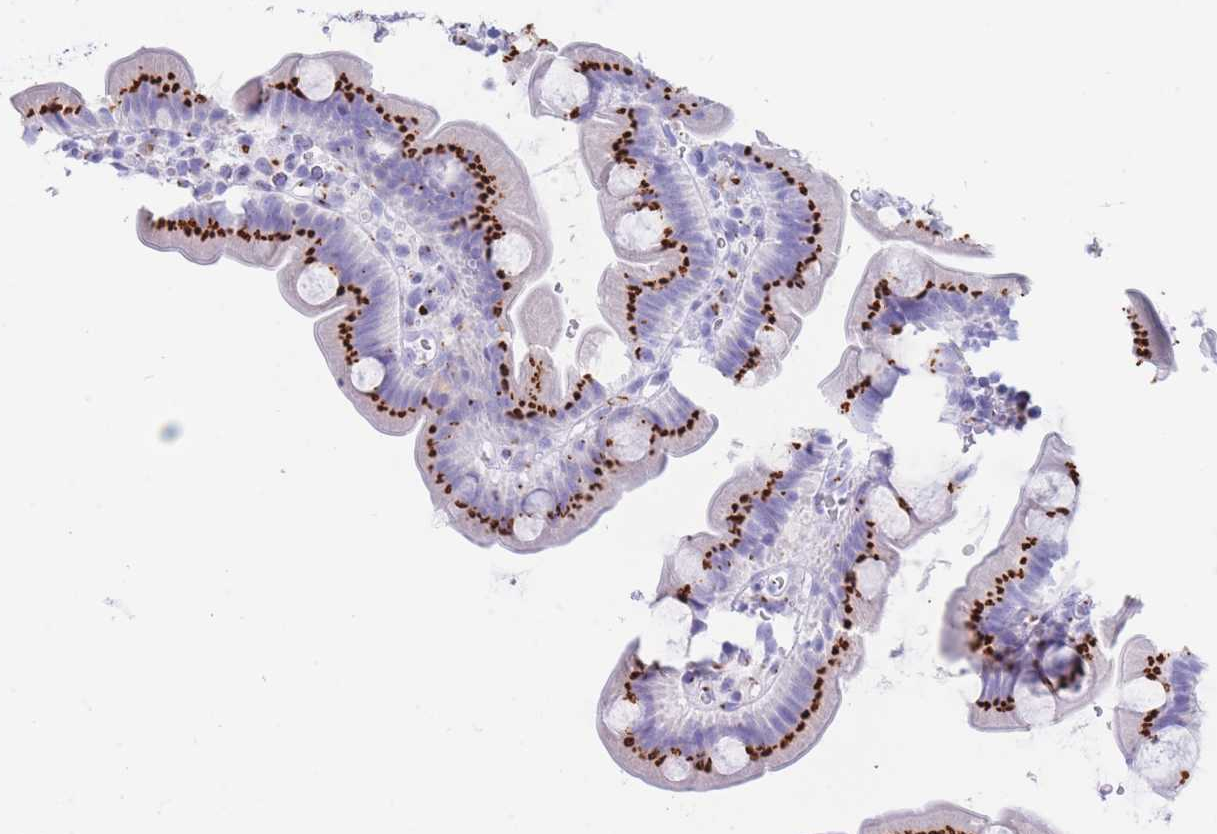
{"staining": {"intensity": "strong", "quantity": ">75%", "location": "cytoplasmic/membranous"}, "tissue": "small intestine", "cell_type": "Glandular cells", "image_type": "normal", "snomed": [{"axis": "morphology", "description": "Normal tissue, NOS"}, {"axis": "topography", "description": "Small intestine"}], "caption": "Glandular cells exhibit high levels of strong cytoplasmic/membranous staining in approximately >75% of cells in normal small intestine. The protein of interest is shown in brown color, while the nuclei are stained blue.", "gene": "FAM3C", "patient": {"sex": "female", "age": 68}}